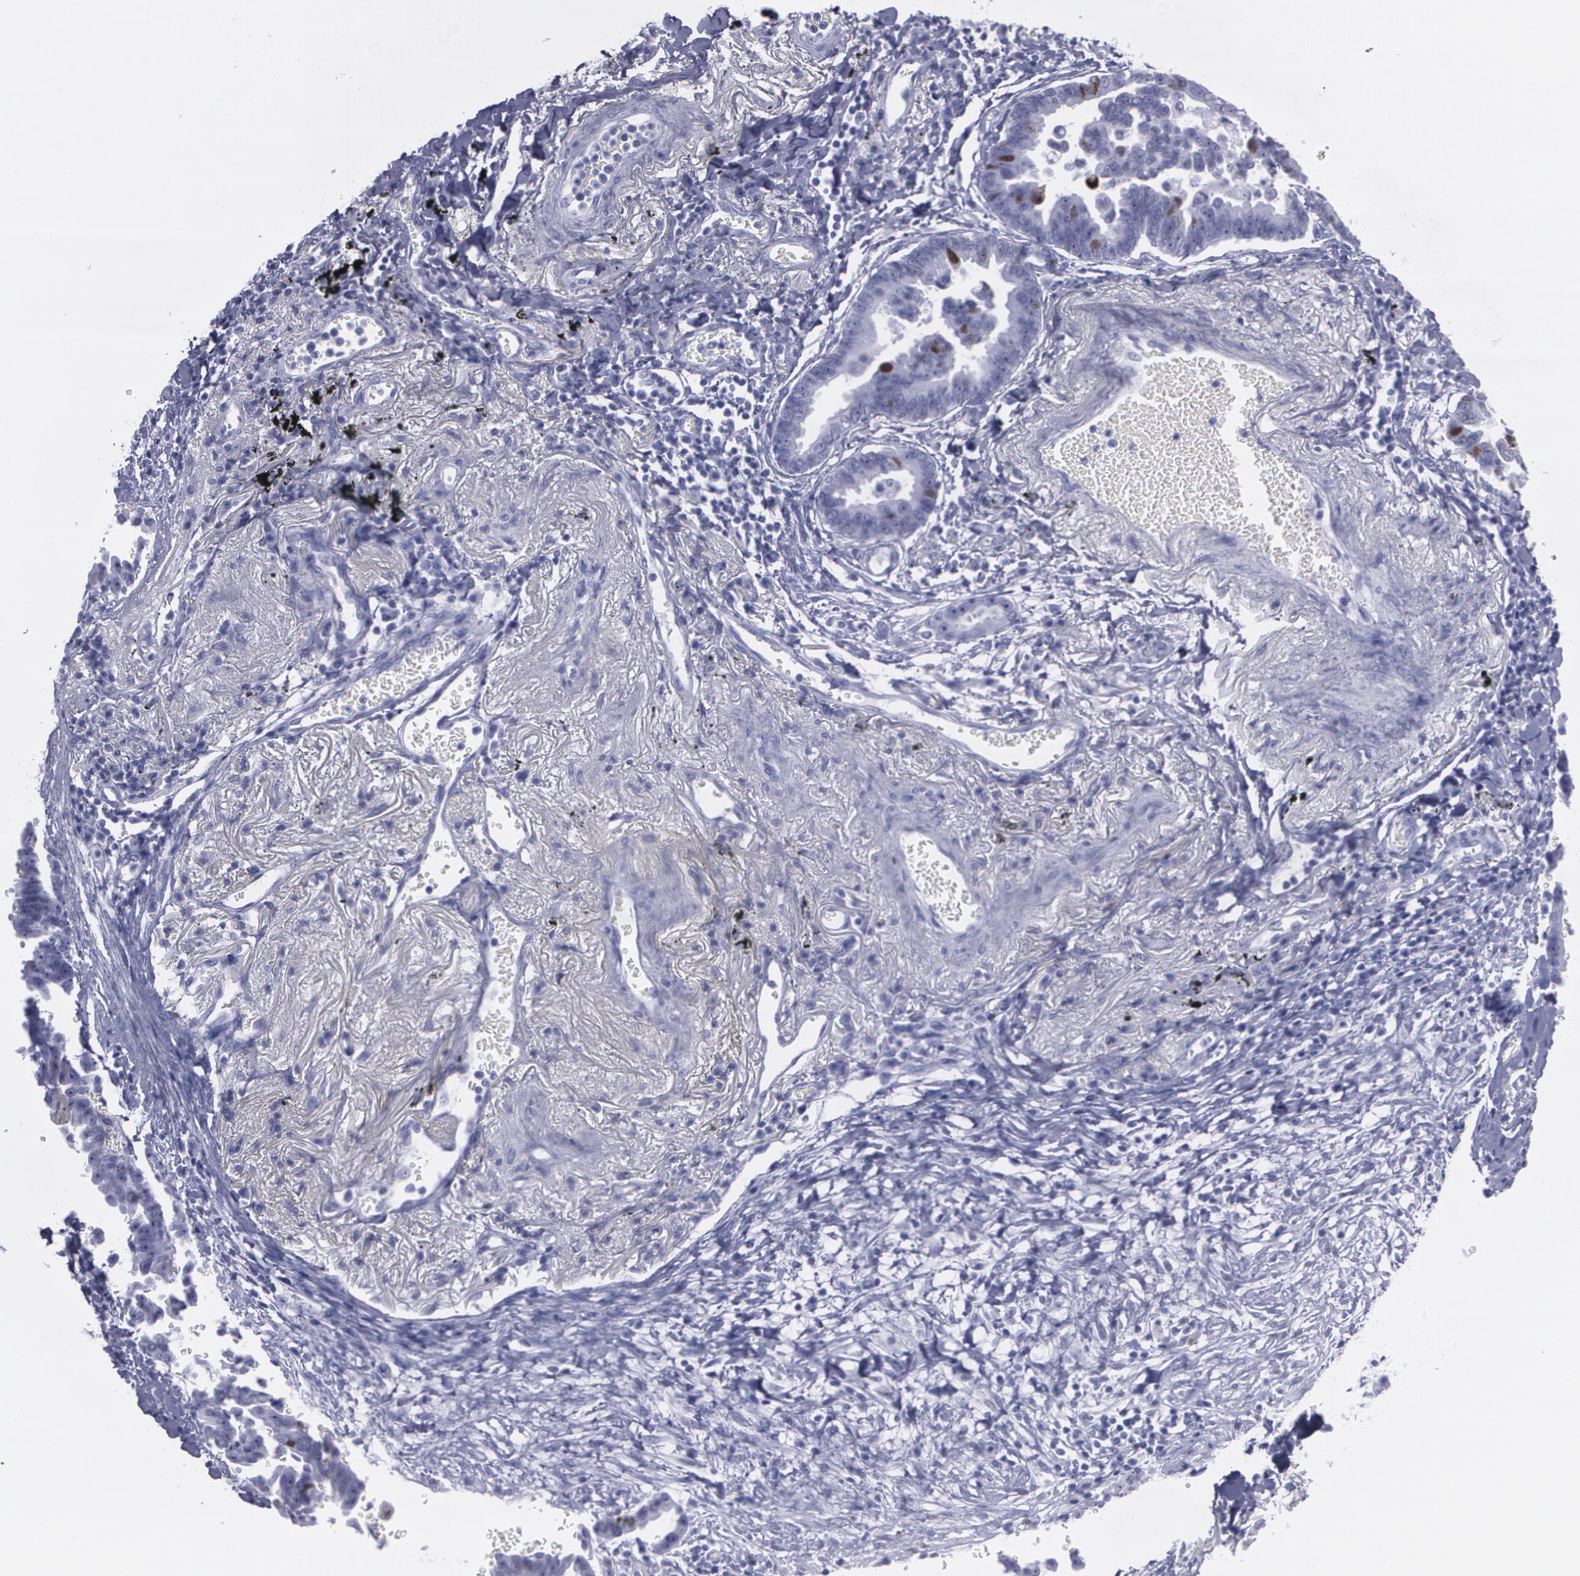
{"staining": {"intensity": "moderate", "quantity": "<25%", "location": "nuclear"}, "tissue": "lung cancer", "cell_type": "Tumor cells", "image_type": "cancer", "snomed": [{"axis": "morphology", "description": "Adenocarcinoma, NOS"}, {"axis": "topography", "description": "Lung"}], "caption": "Immunohistochemistry histopathology image of human lung cancer (adenocarcinoma) stained for a protein (brown), which displays low levels of moderate nuclear expression in about <25% of tumor cells.", "gene": "TP53", "patient": {"sex": "female", "age": 64}}